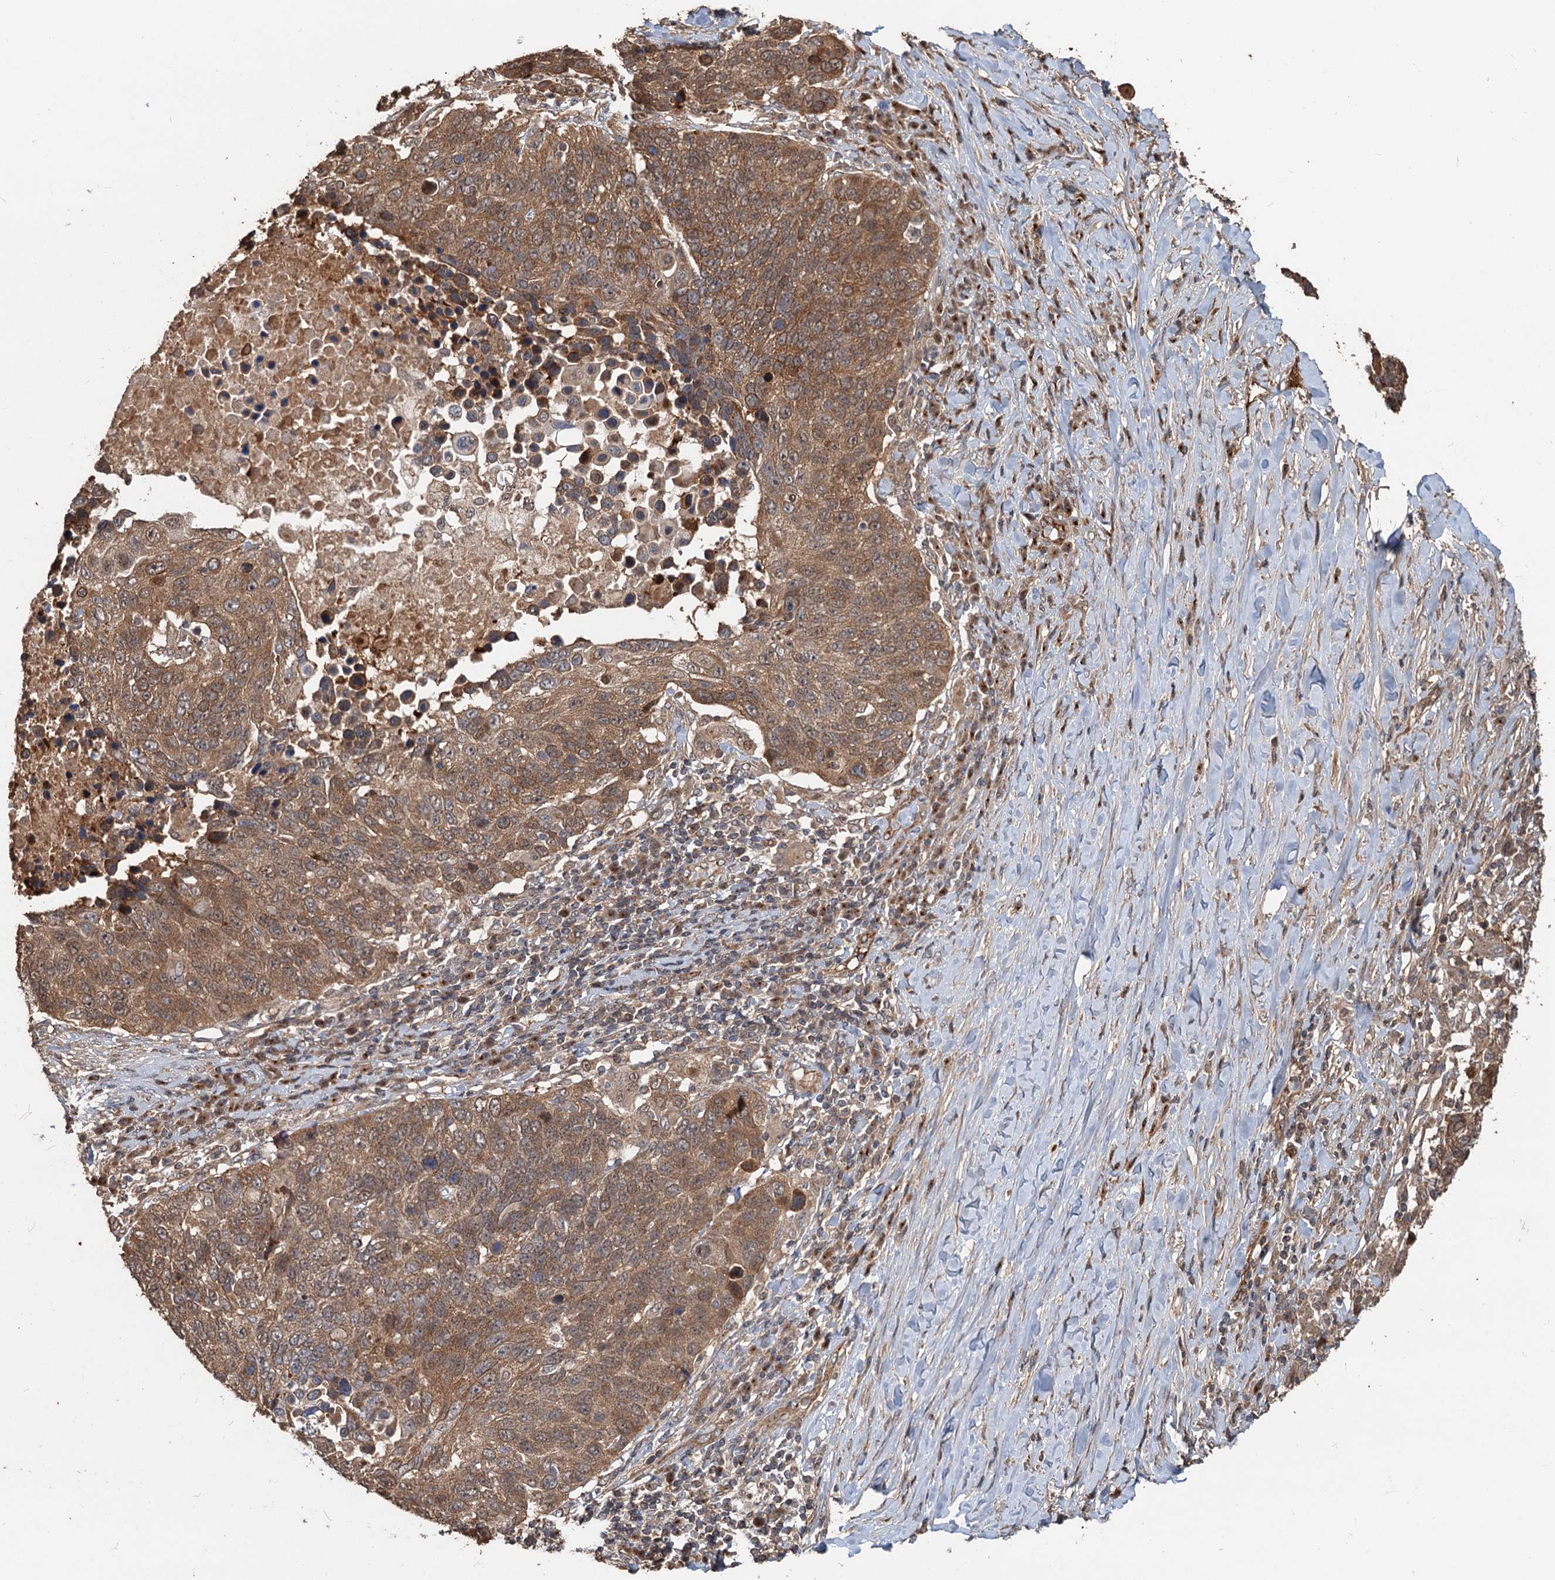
{"staining": {"intensity": "strong", "quantity": ">75%", "location": "cytoplasmic/membranous"}, "tissue": "lung cancer", "cell_type": "Tumor cells", "image_type": "cancer", "snomed": [{"axis": "morphology", "description": "Normal tissue, NOS"}, {"axis": "morphology", "description": "Squamous cell carcinoma, NOS"}, {"axis": "topography", "description": "Lymph node"}, {"axis": "topography", "description": "Lung"}], "caption": "Immunohistochemistry staining of lung squamous cell carcinoma, which displays high levels of strong cytoplasmic/membranous expression in about >75% of tumor cells indicating strong cytoplasmic/membranous protein positivity. The staining was performed using DAB (brown) for protein detection and nuclei were counterstained in hematoxylin (blue).", "gene": "DEXI", "patient": {"sex": "male", "age": 66}}